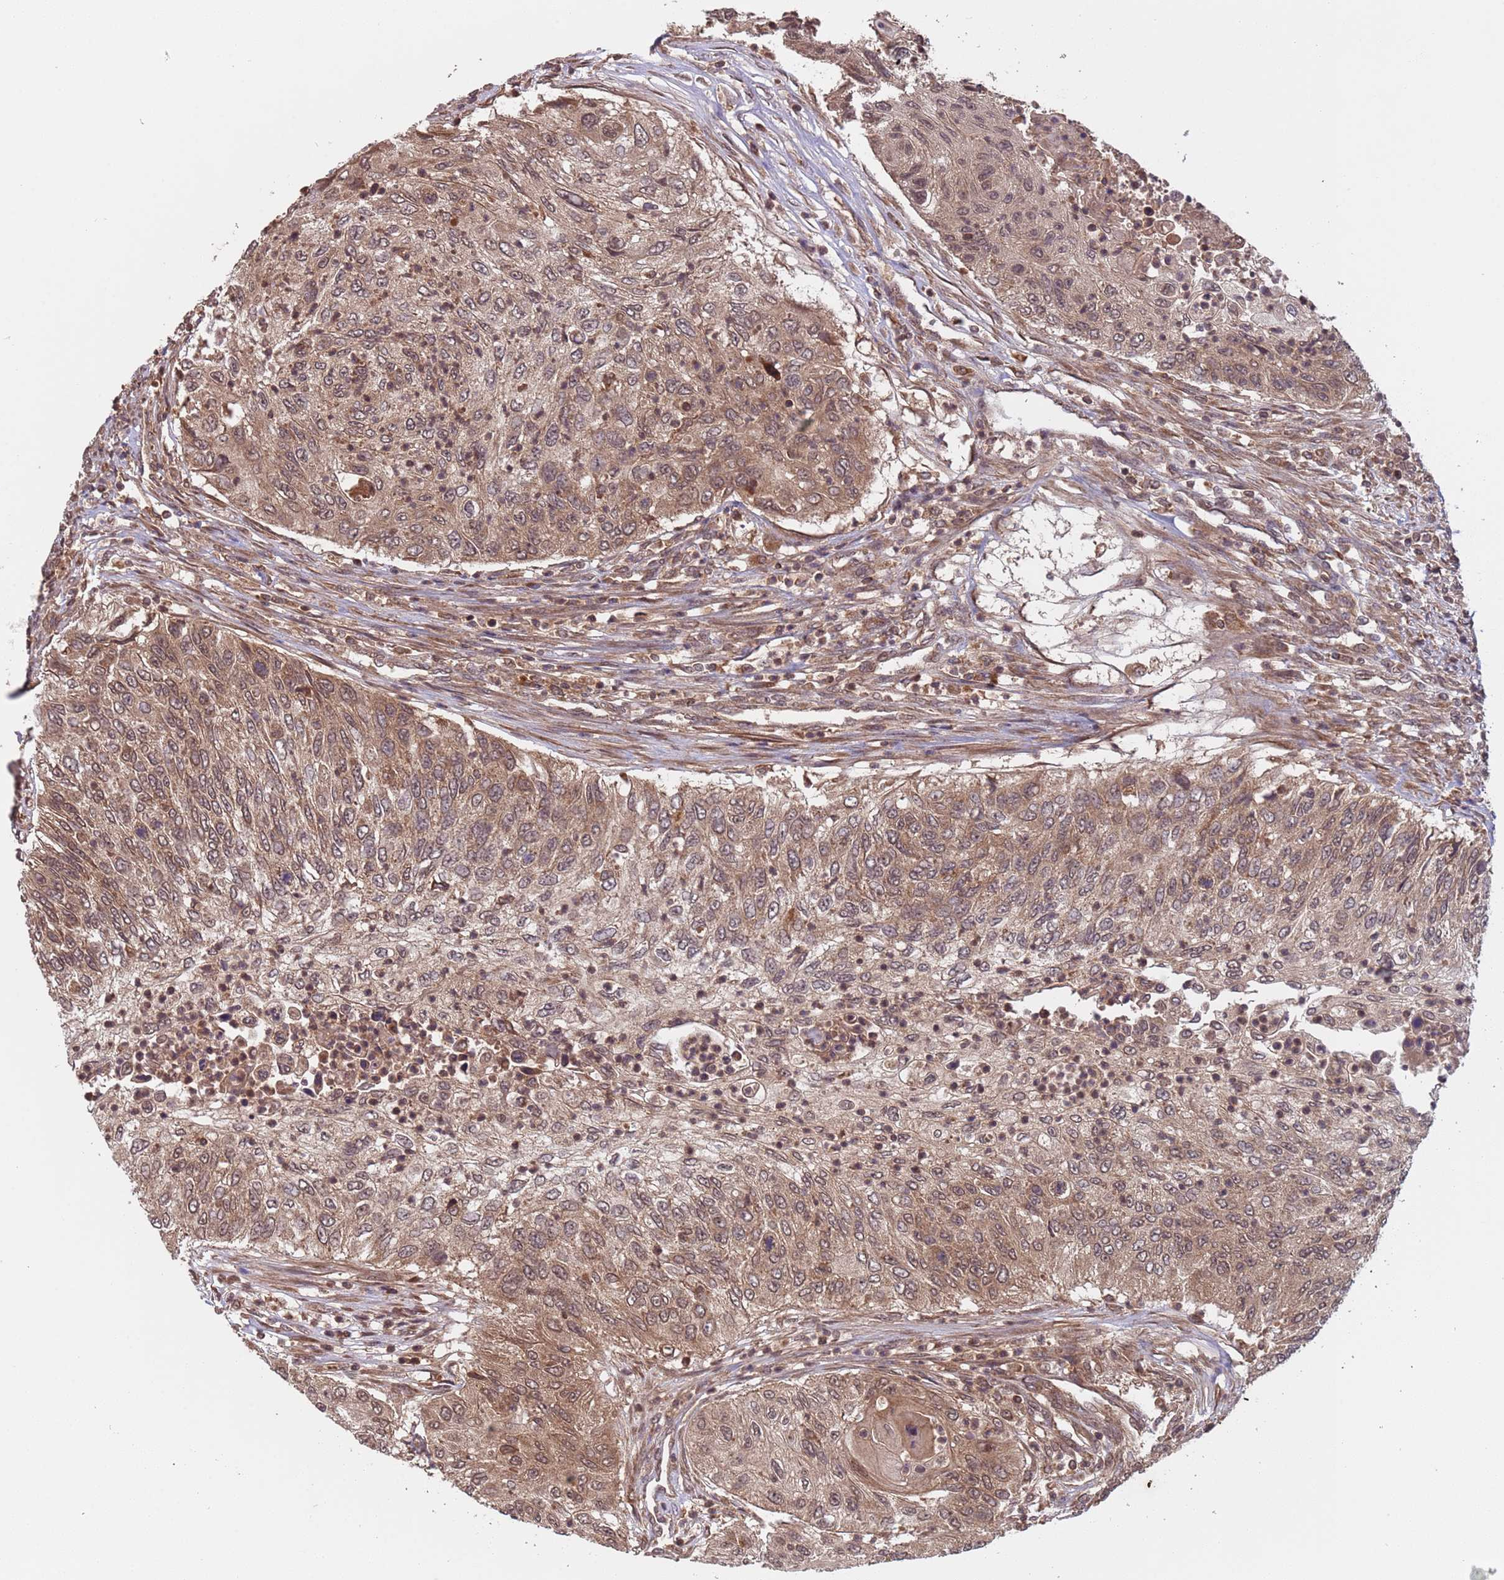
{"staining": {"intensity": "moderate", "quantity": ">75%", "location": "cytoplasmic/membranous,nuclear"}, "tissue": "urothelial cancer", "cell_type": "Tumor cells", "image_type": "cancer", "snomed": [{"axis": "morphology", "description": "Urothelial carcinoma, High grade"}, {"axis": "topography", "description": "Urinary bladder"}], "caption": "This photomicrograph exhibits immunohistochemistry staining of high-grade urothelial carcinoma, with medium moderate cytoplasmic/membranous and nuclear positivity in approximately >75% of tumor cells.", "gene": "ERI1", "patient": {"sex": "female", "age": 60}}